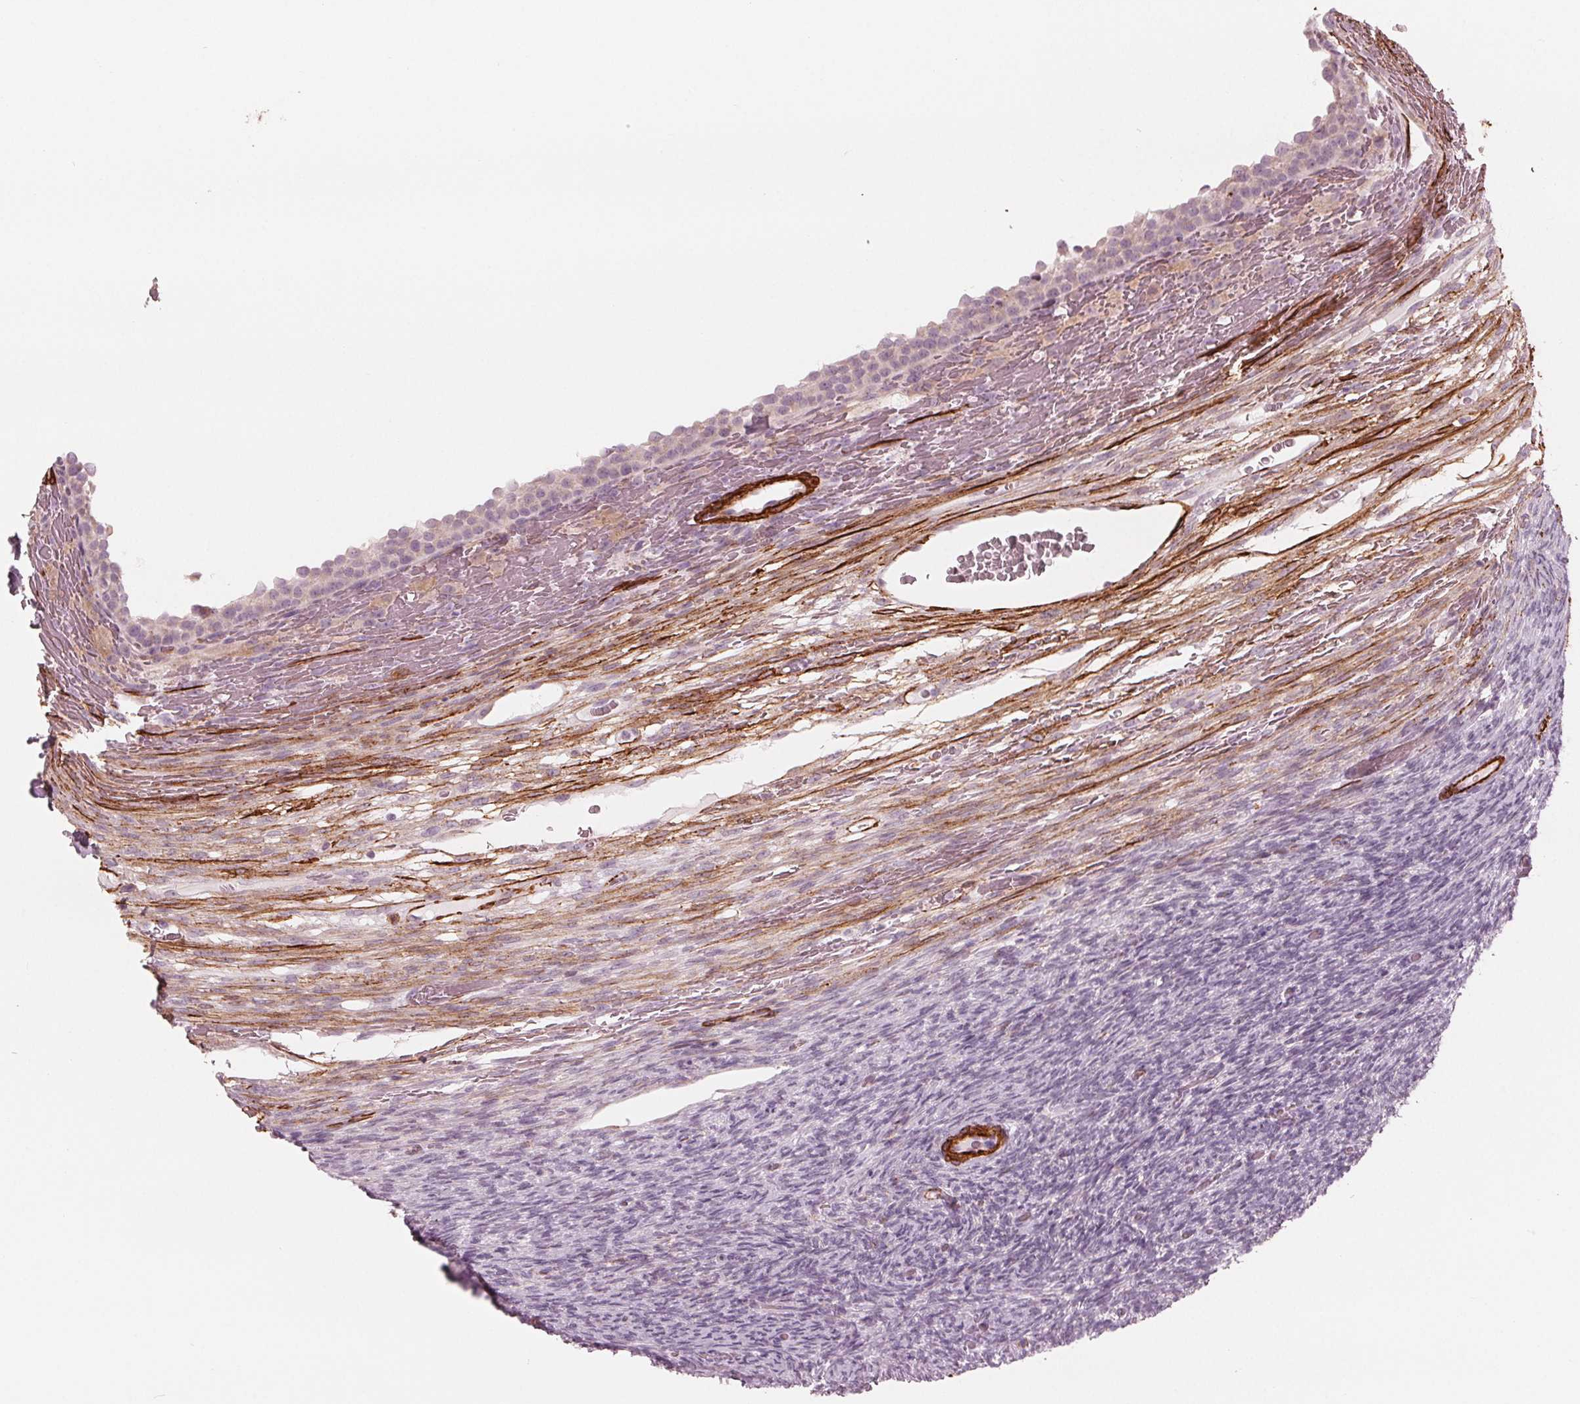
{"staining": {"intensity": "negative", "quantity": "none", "location": "none"}, "tissue": "ovary", "cell_type": "Ovarian stroma cells", "image_type": "normal", "snomed": [{"axis": "morphology", "description": "Normal tissue, NOS"}, {"axis": "topography", "description": "Ovary"}], "caption": "An image of ovary stained for a protein displays no brown staining in ovarian stroma cells. (DAB (3,3'-diaminobenzidine) immunohistochemistry (IHC), high magnification).", "gene": "MIER3", "patient": {"sex": "female", "age": 34}}